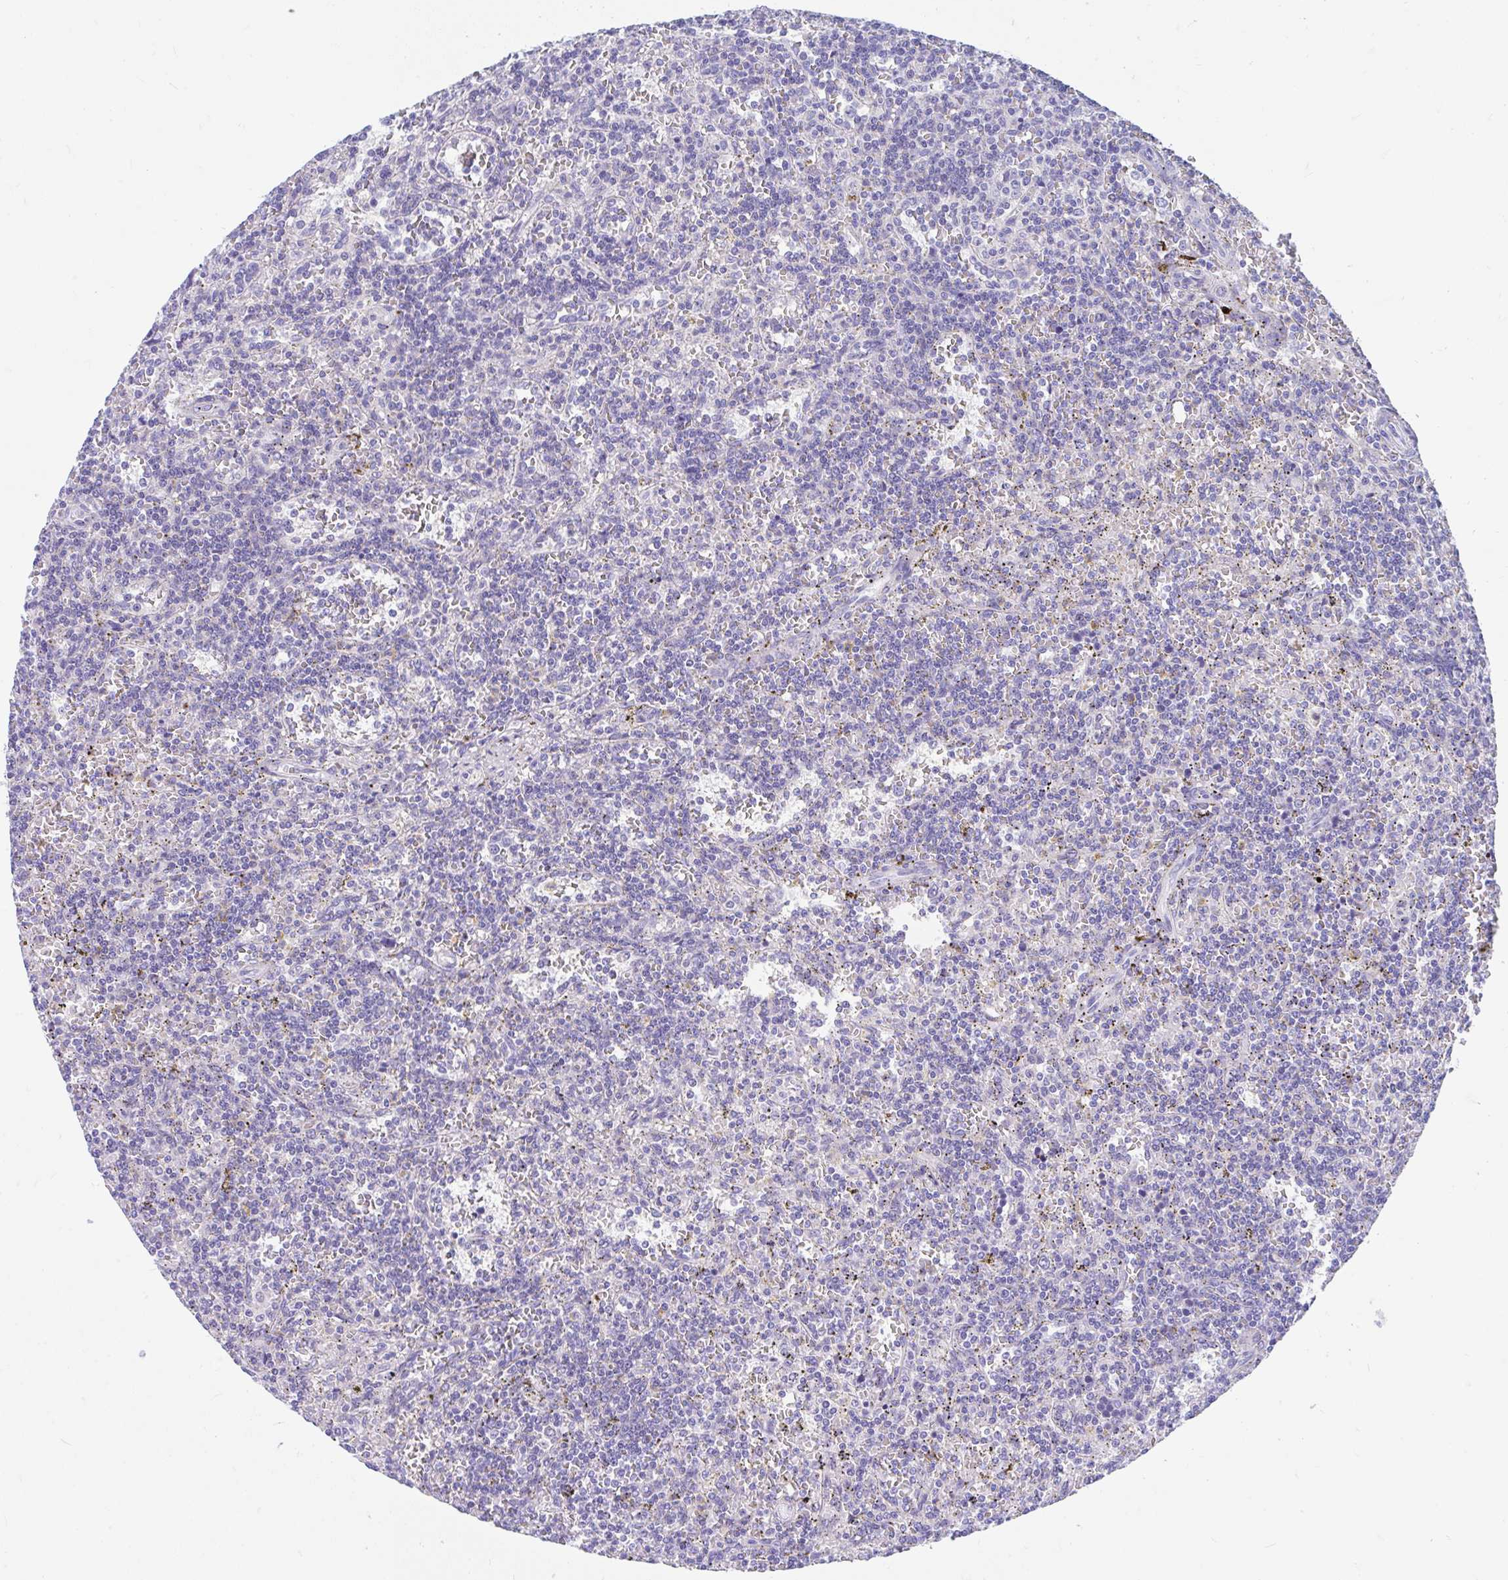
{"staining": {"intensity": "negative", "quantity": "none", "location": "none"}, "tissue": "lymphoma", "cell_type": "Tumor cells", "image_type": "cancer", "snomed": [{"axis": "morphology", "description": "Malignant lymphoma, non-Hodgkin's type, Low grade"}, {"axis": "topography", "description": "Spleen"}], "caption": "Human low-grade malignant lymphoma, non-Hodgkin's type stained for a protein using immunohistochemistry (IHC) shows no positivity in tumor cells.", "gene": "CCSAP", "patient": {"sex": "male", "age": 73}}